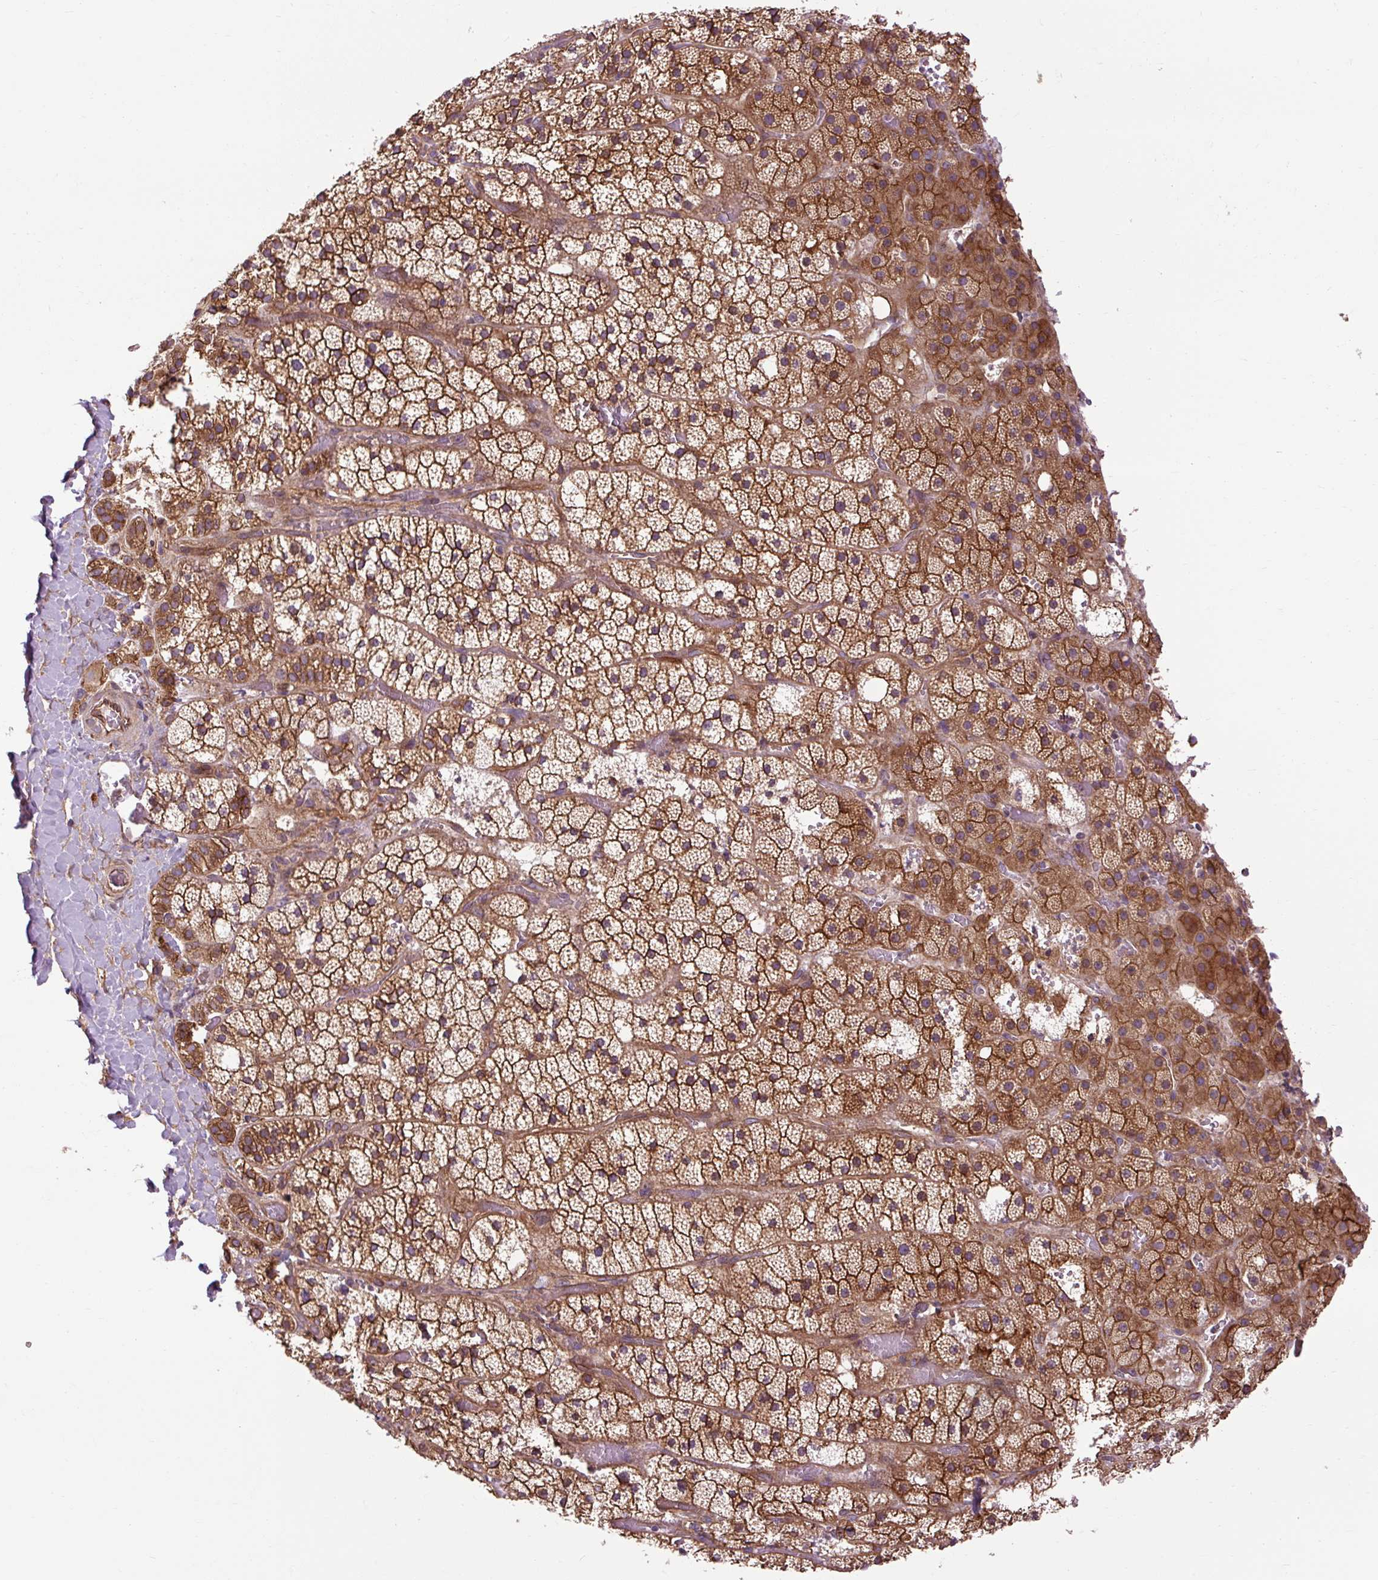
{"staining": {"intensity": "strong", "quantity": ">75%", "location": "cytoplasmic/membranous"}, "tissue": "adrenal gland", "cell_type": "Glandular cells", "image_type": "normal", "snomed": [{"axis": "morphology", "description": "Normal tissue, NOS"}, {"axis": "topography", "description": "Adrenal gland"}], "caption": "DAB immunohistochemical staining of benign adrenal gland exhibits strong cytoplasmic/membranous protein expression in approximately >75% of glandular cells. Using DAB (brown) and hematoxylin (blue) stains, captured at high magnification using brightfield microscopy.", "gene": "CCDC93", "patient": {"sex": "male", "age": 53}}